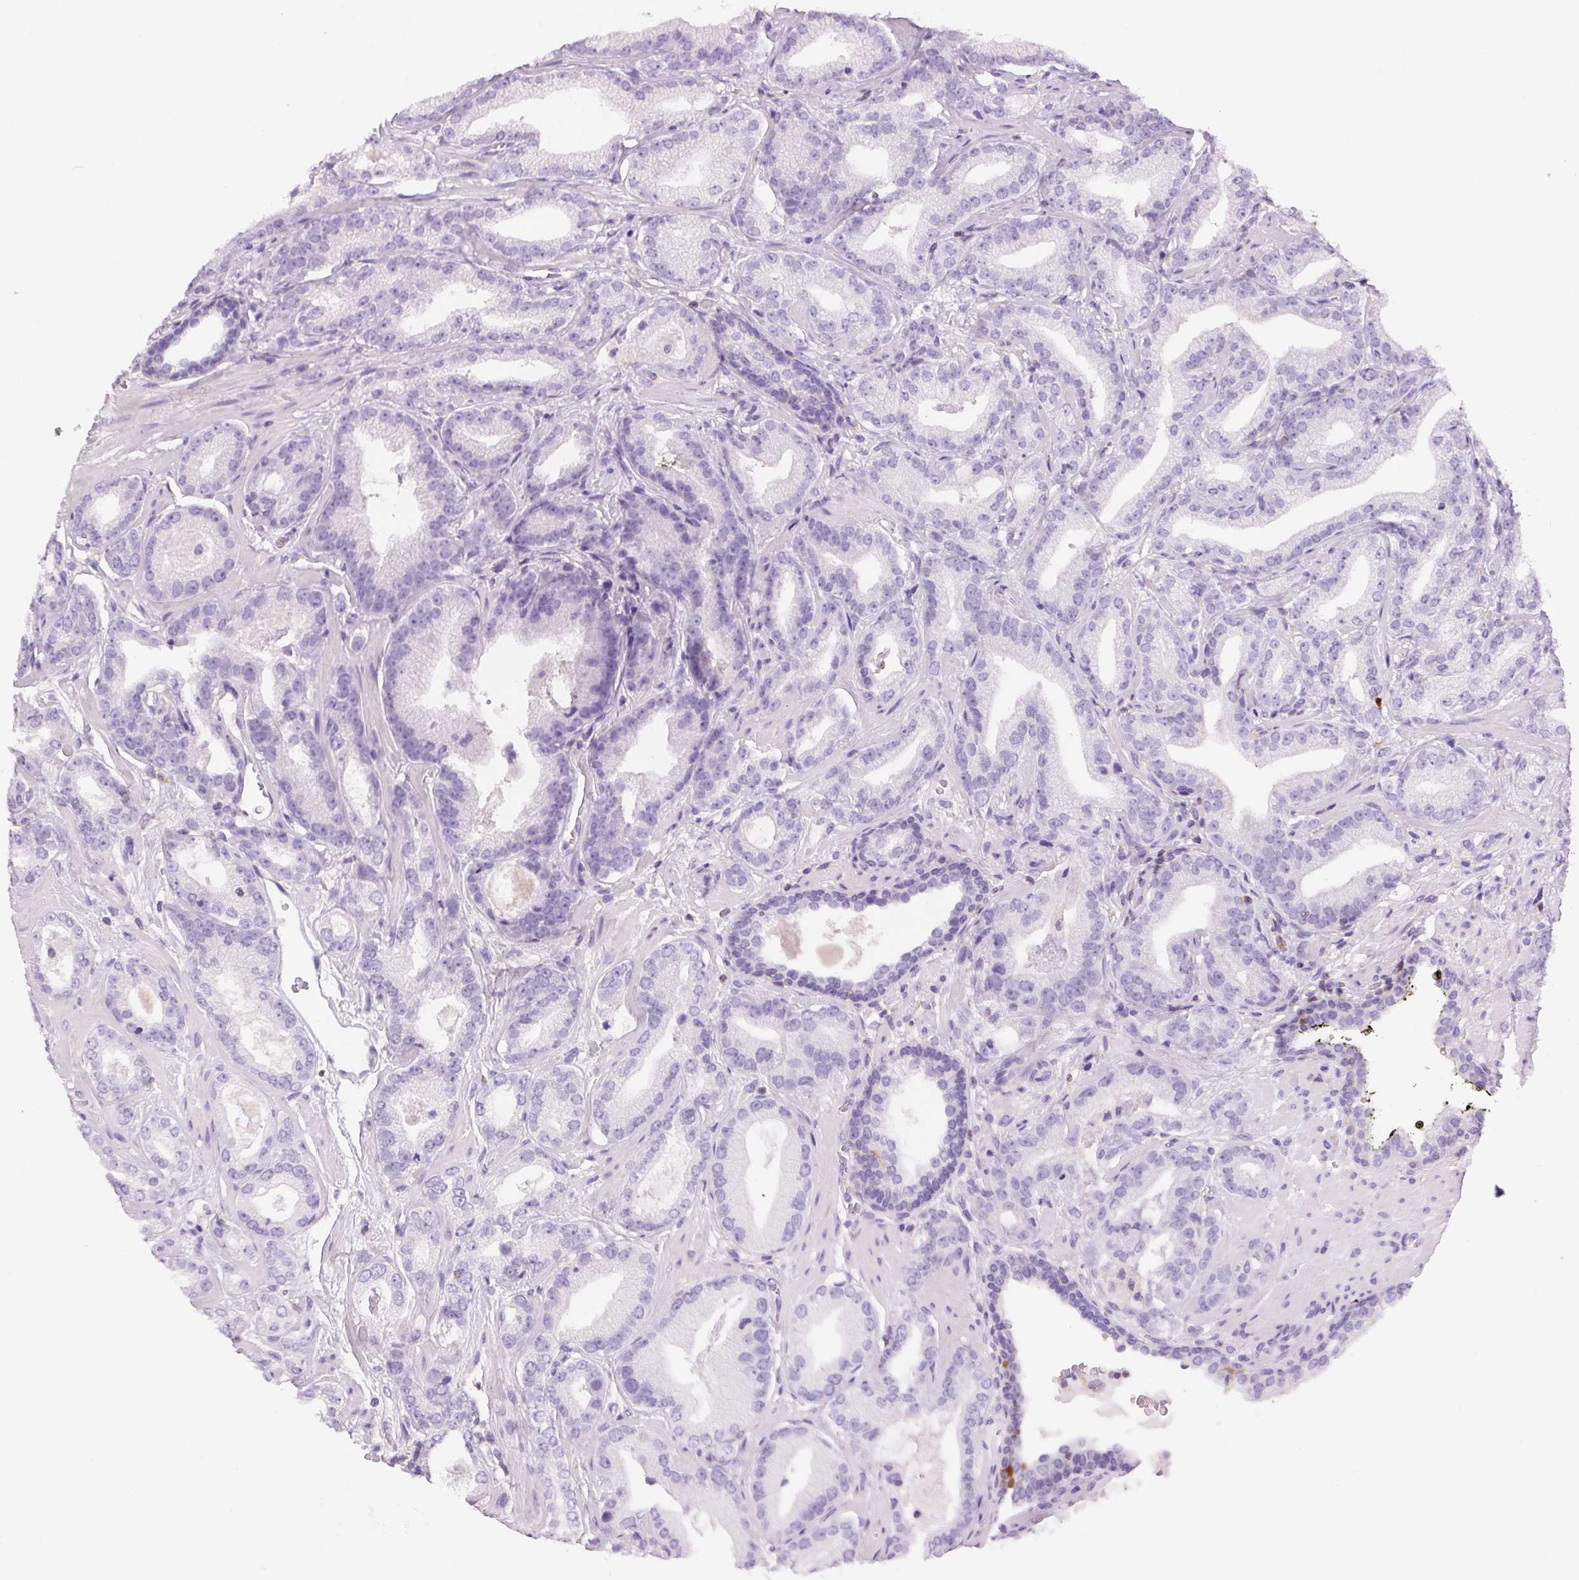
{"staining": {"intensity": "negative", "quantity": "none", "location": "none"}, "tissue": "prostate cancer", "cell_type": "Tumor cells", "image_type": "cancer", "snomed": [{"axis": "morphology", "description": "Adenocarcinoma, Low grade"}, {"axis": "topography", "description": "Prostate"}], "caption": "Immunohistochemical staining of human prostate adenocarcinoma (low-grade) reveals no significant positivity in tumor cells.", "gene": "S100A2", "patient": {"sex": "male", "age": 62}}